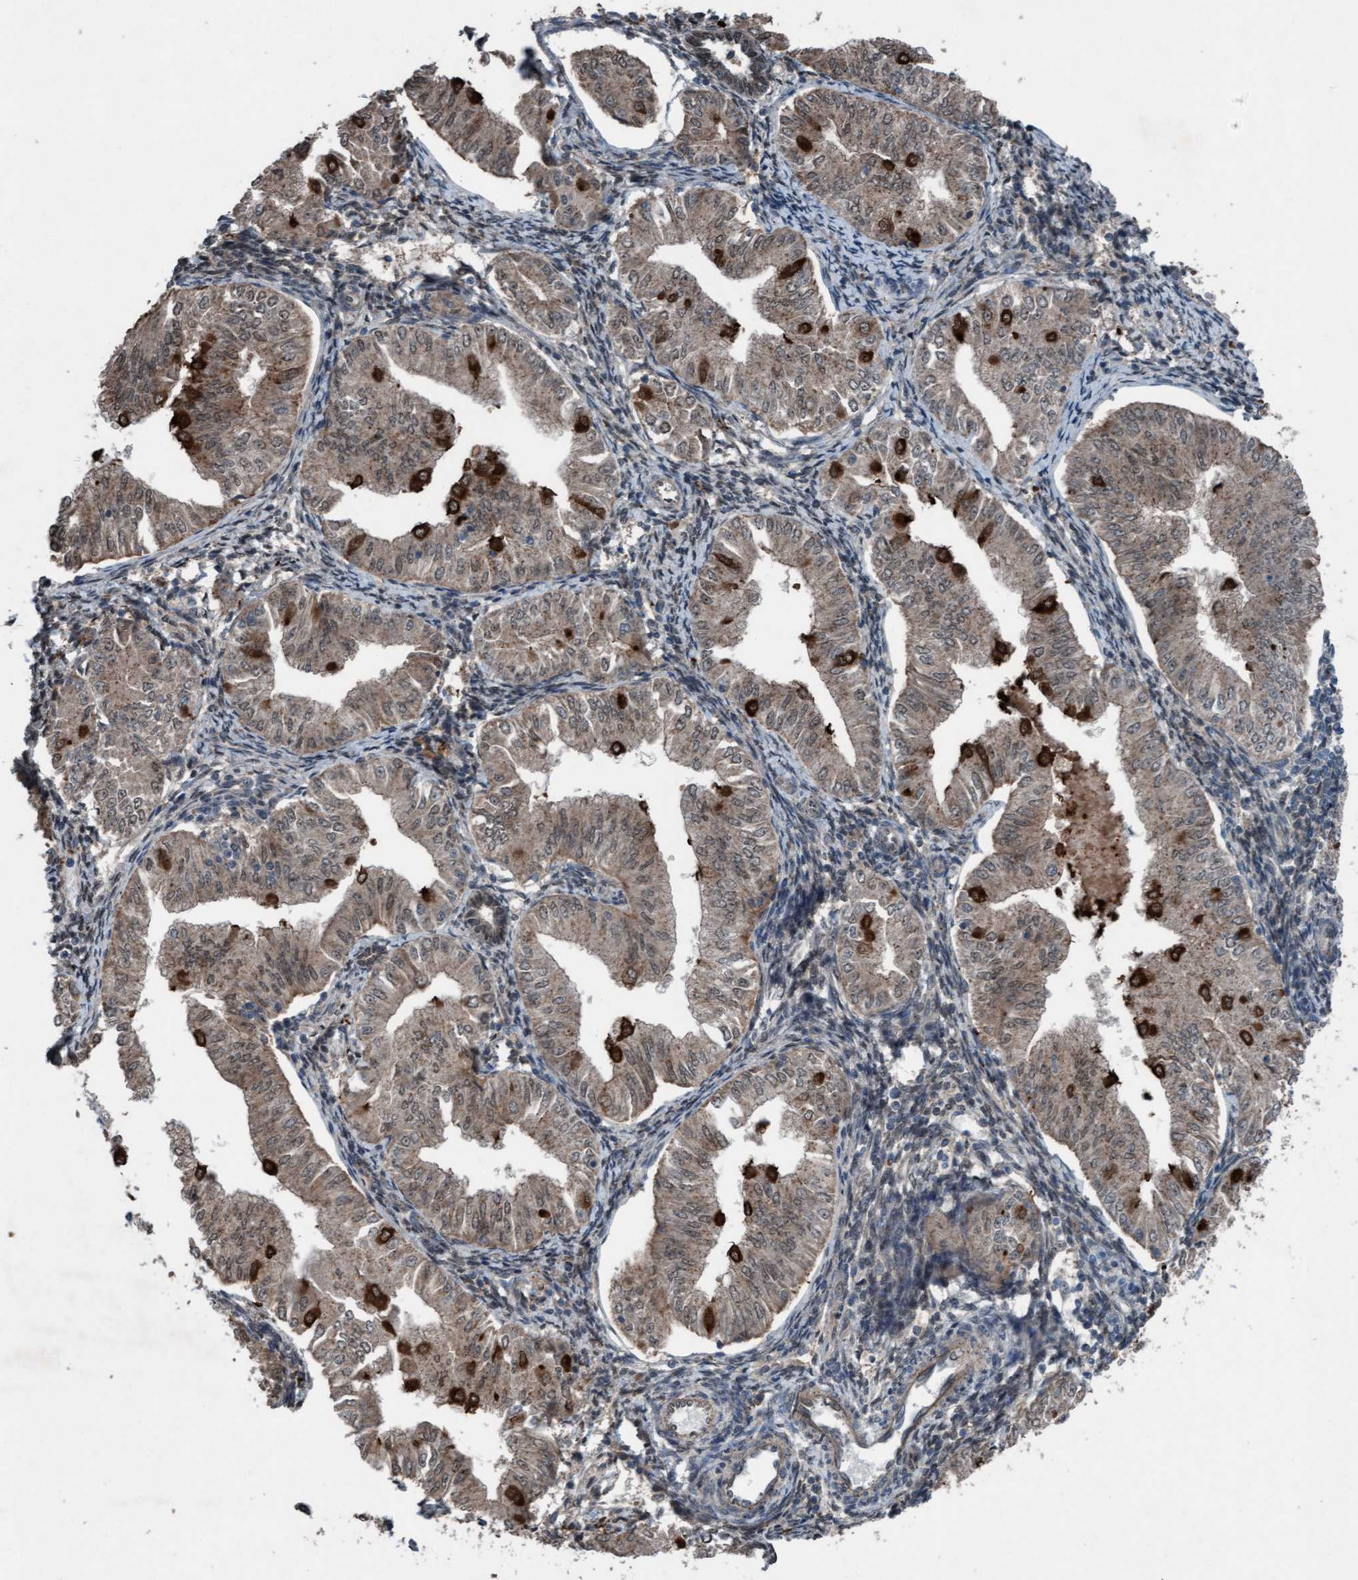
{"staining": {"intensity": "weak", "quantity": ">75%", "location": "cytoplasmic/membranous"}, "tissue": "endometrial cancer", "cell_type": "Tumor cells", "image_type": "cancer", "snomed": [{"axis": "morphology", "description": "Normal tissue, NOS"}, {"axis": "morphology", "description": "Adenocarcinoma, NOS"}, {"axis": "topography", "description": "Endometrium"}], "caption": "Protein positivity by IHC demonstrates weak cytoplasmic/membranous positivity in about >75% of tumor cells in endometrial cancer. Immunohistochemistry stains the protein in brown and the nuclei are stained blue.", "gene": "PLXNB2", "patient": {"sex": "female", "age": 53}}